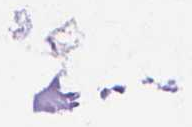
{"staining": {"intensity": "moderate", "quantity": "<25%", "location": "nuclear"}, "tissue": "adipose tissue", "cell_type": "Adipocytes", "image_type": "normal", "snomed": [{"axis": "morphology", "description": "Normal tissue, NOS"}, {"axis": "topography", "description": "Cartilage tissue"}, {"axis": "topography", "description": "Bronchus"}], "caption": "This histopathology image exhibits normal adipose tissue stained with immunohistochemistry to label a protein in brown. The nuclear of adipocytes show moderate positivity for the protein. Nuclei are counter-stained blue.", "gene": "PRDM13", "patient": {"sex": "male", "age": 58}}